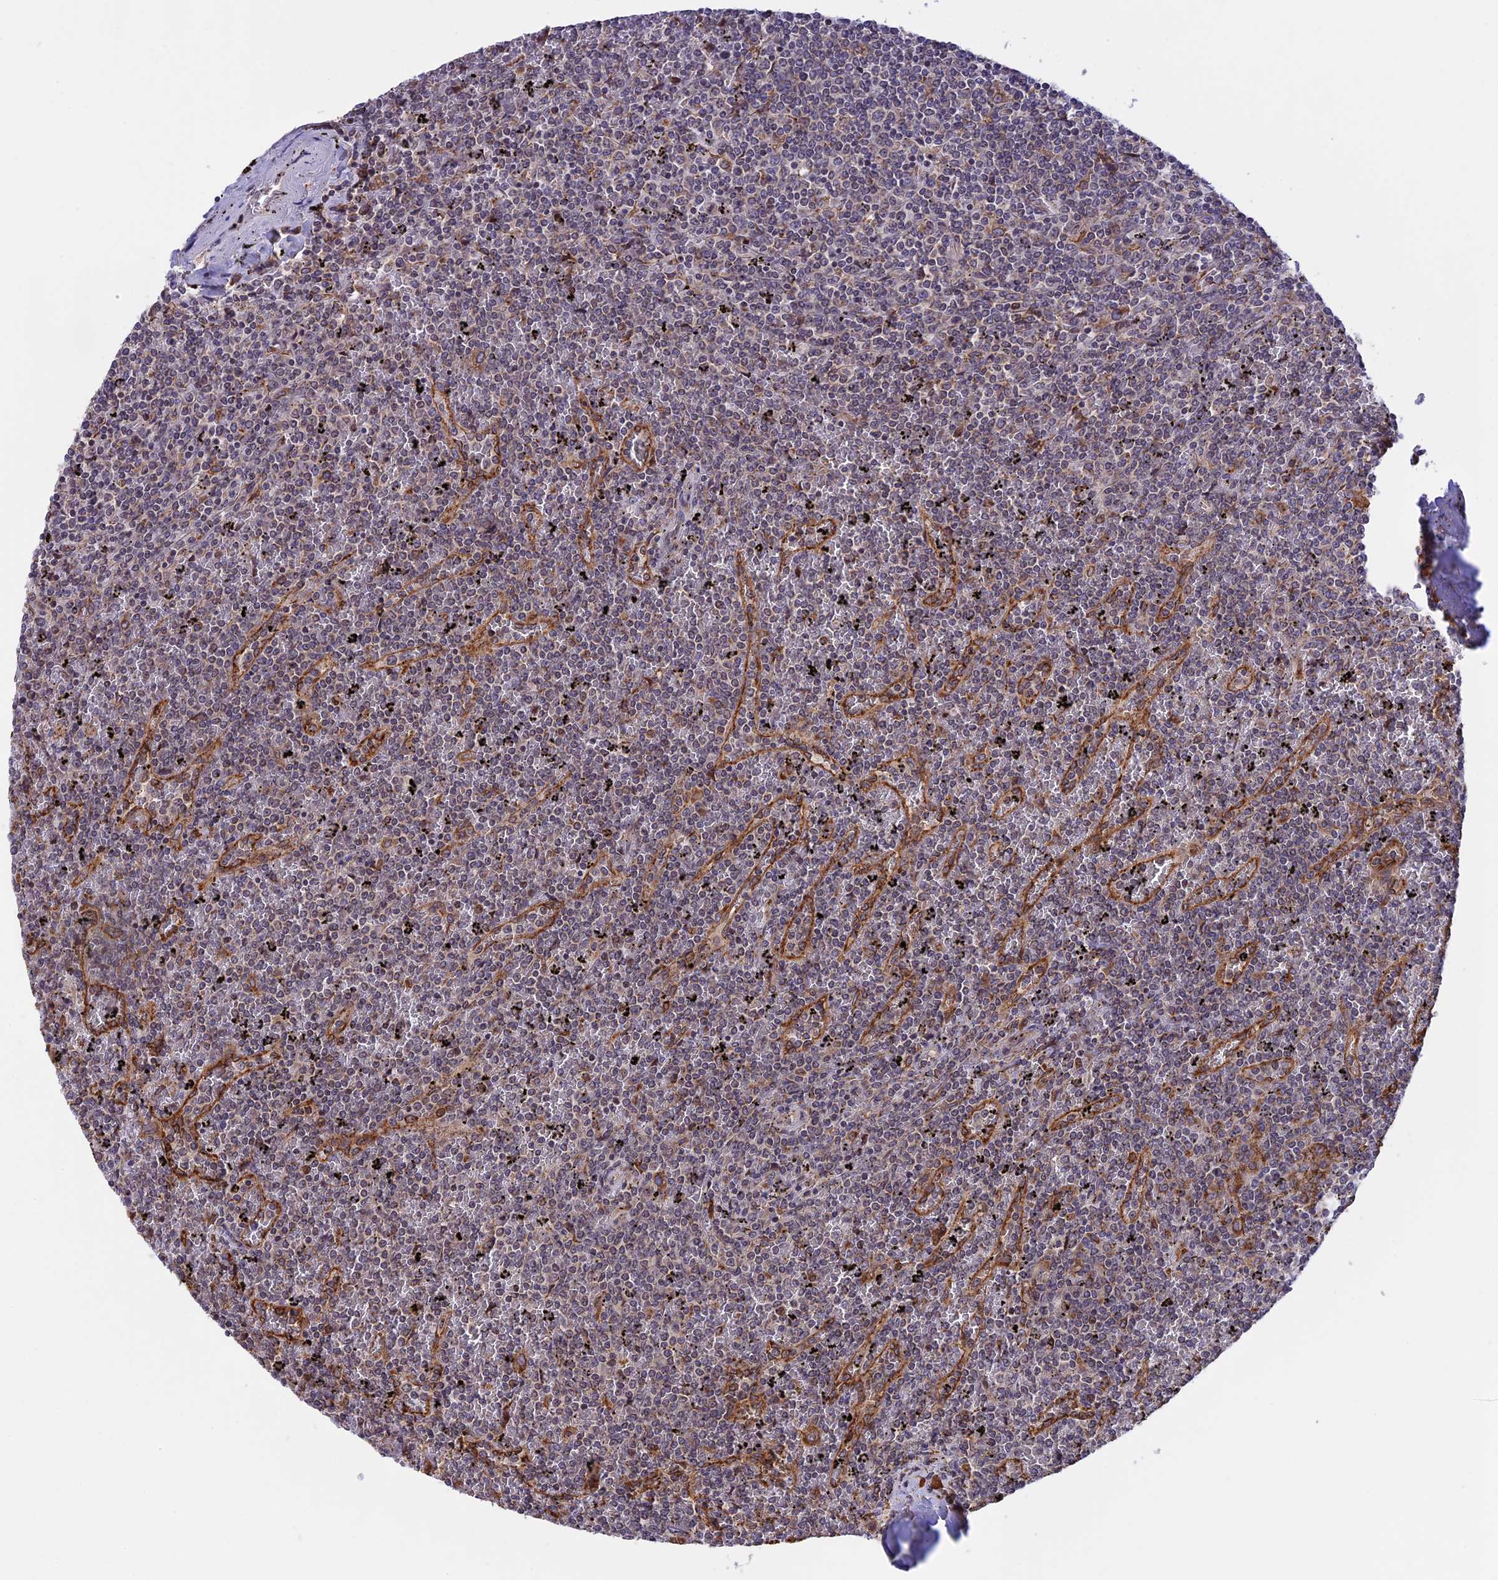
{"staining": {"intensity": "weak", "quantity": "<25%", "location": "cytoplasmic/membranous"}, "tissue": "lymphoma", "cell_type": "Tumor cells", "image_type": "cancer", "snomed": [{"axis": "morphology", "description": "Malignant lymphoma, non-Hodgkin's type, Low grade"}, {"axis": "topography", "description": "Spleen"}], "caption": "An immunohistochemistry (IHC) photomicrograph of lymphoma is shown. There is no staining in tumor cells of lymphoma.", "gene": "DMRTA2", "patient": {"sex": "female", "age": 19}}